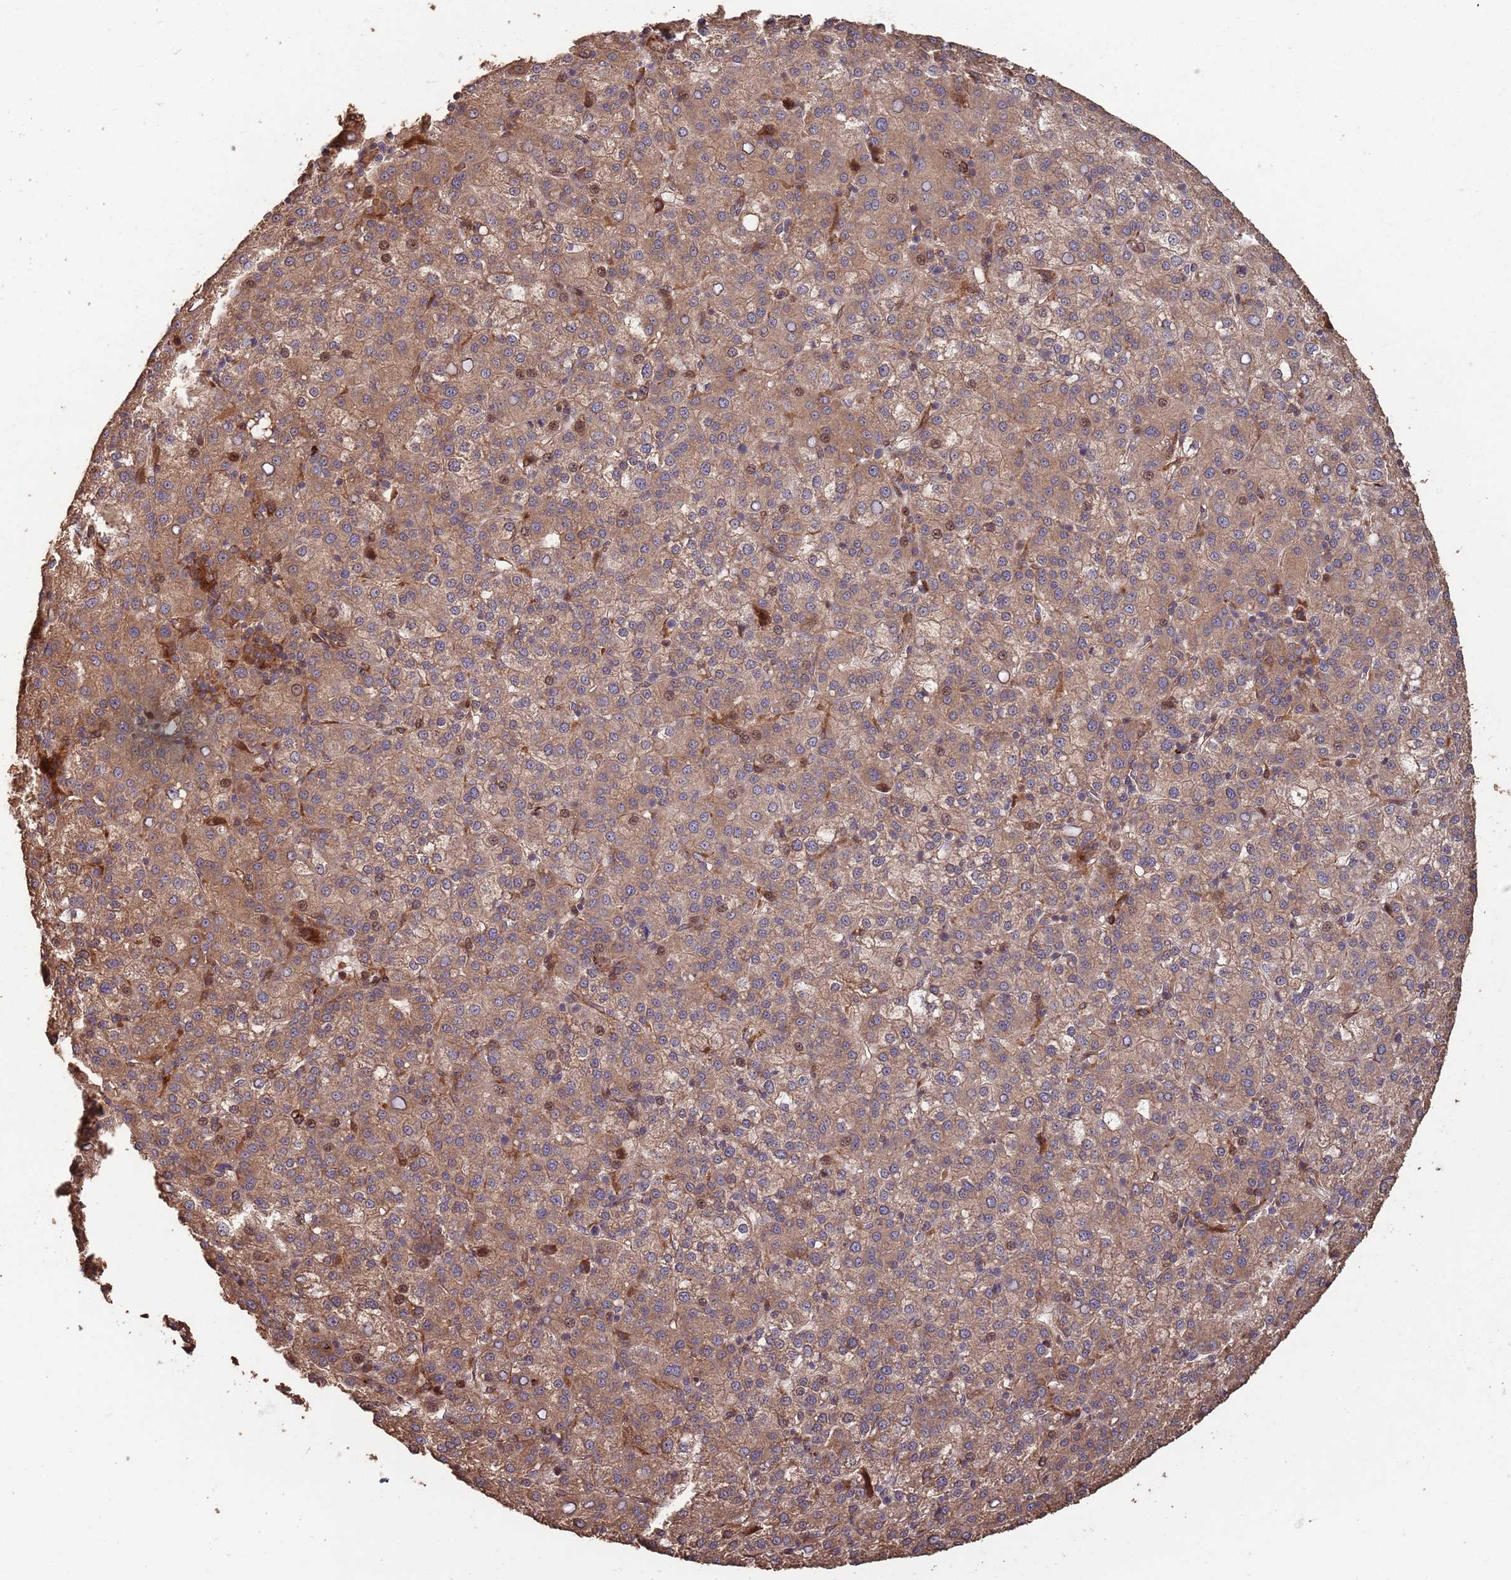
{"staining": {"intensity": "moderate", "quantity": ">75%", "location": "cytoplasmic/membranous"}, "tissue": "liver cancer", "cell_type": "Tumor cells", "image_type": "cancer", "snomed": [{"axis": "morphology", "description": "Carcinoma, Hepatocellular, NOS"}, {"axis": "topography", "description": "Liver"}], "caption": "Tumor cells reveal medium levels of moderate cytoplasmic/membranous positivity in about >75% of cells in liver cancer (hepatocellular carcinoma).", "gene": "ZNF428", "patient": {"sex": "female", "age": 58}}